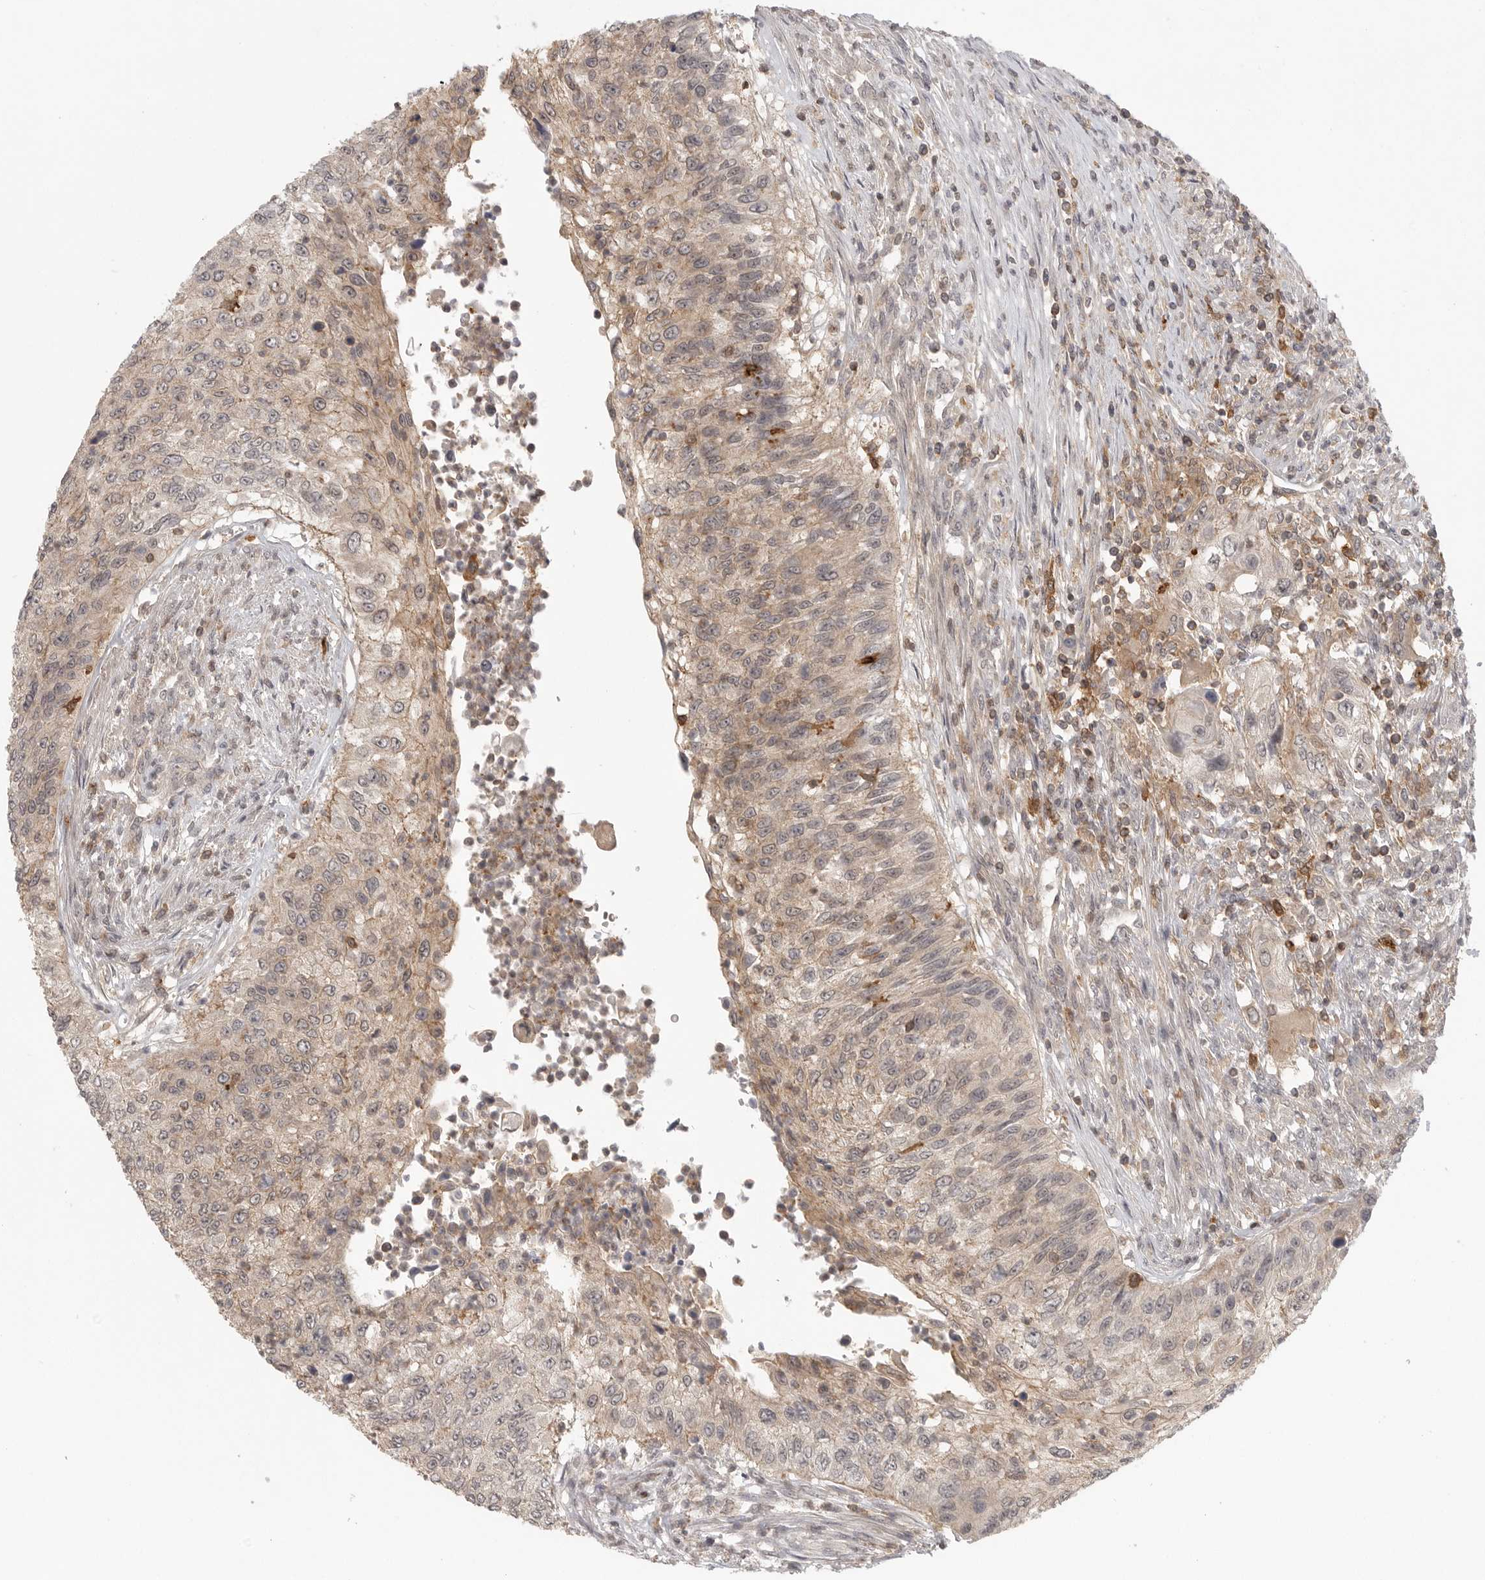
{"staining": {"intensity": "weak", "quantity": "<25%", "location": "cytoplasmic/membranous"}, "tissue": "urothelial cancer", "cell_type": "Tumor cells", "image_type": "cancer", "snomed": [{"axis": "morphology", "description": "Urothelial carcinoma, High grade"}, {"axis": "topography", "description": "Urinary bladder"}], "caption": "High power microscopy micrograph of an IHC image of urothelial carcinoma (high-grade), revealing no significant expression in tumor cells.", "gene": "DBNL", "patient": {"sex": "female", "age": 60}}